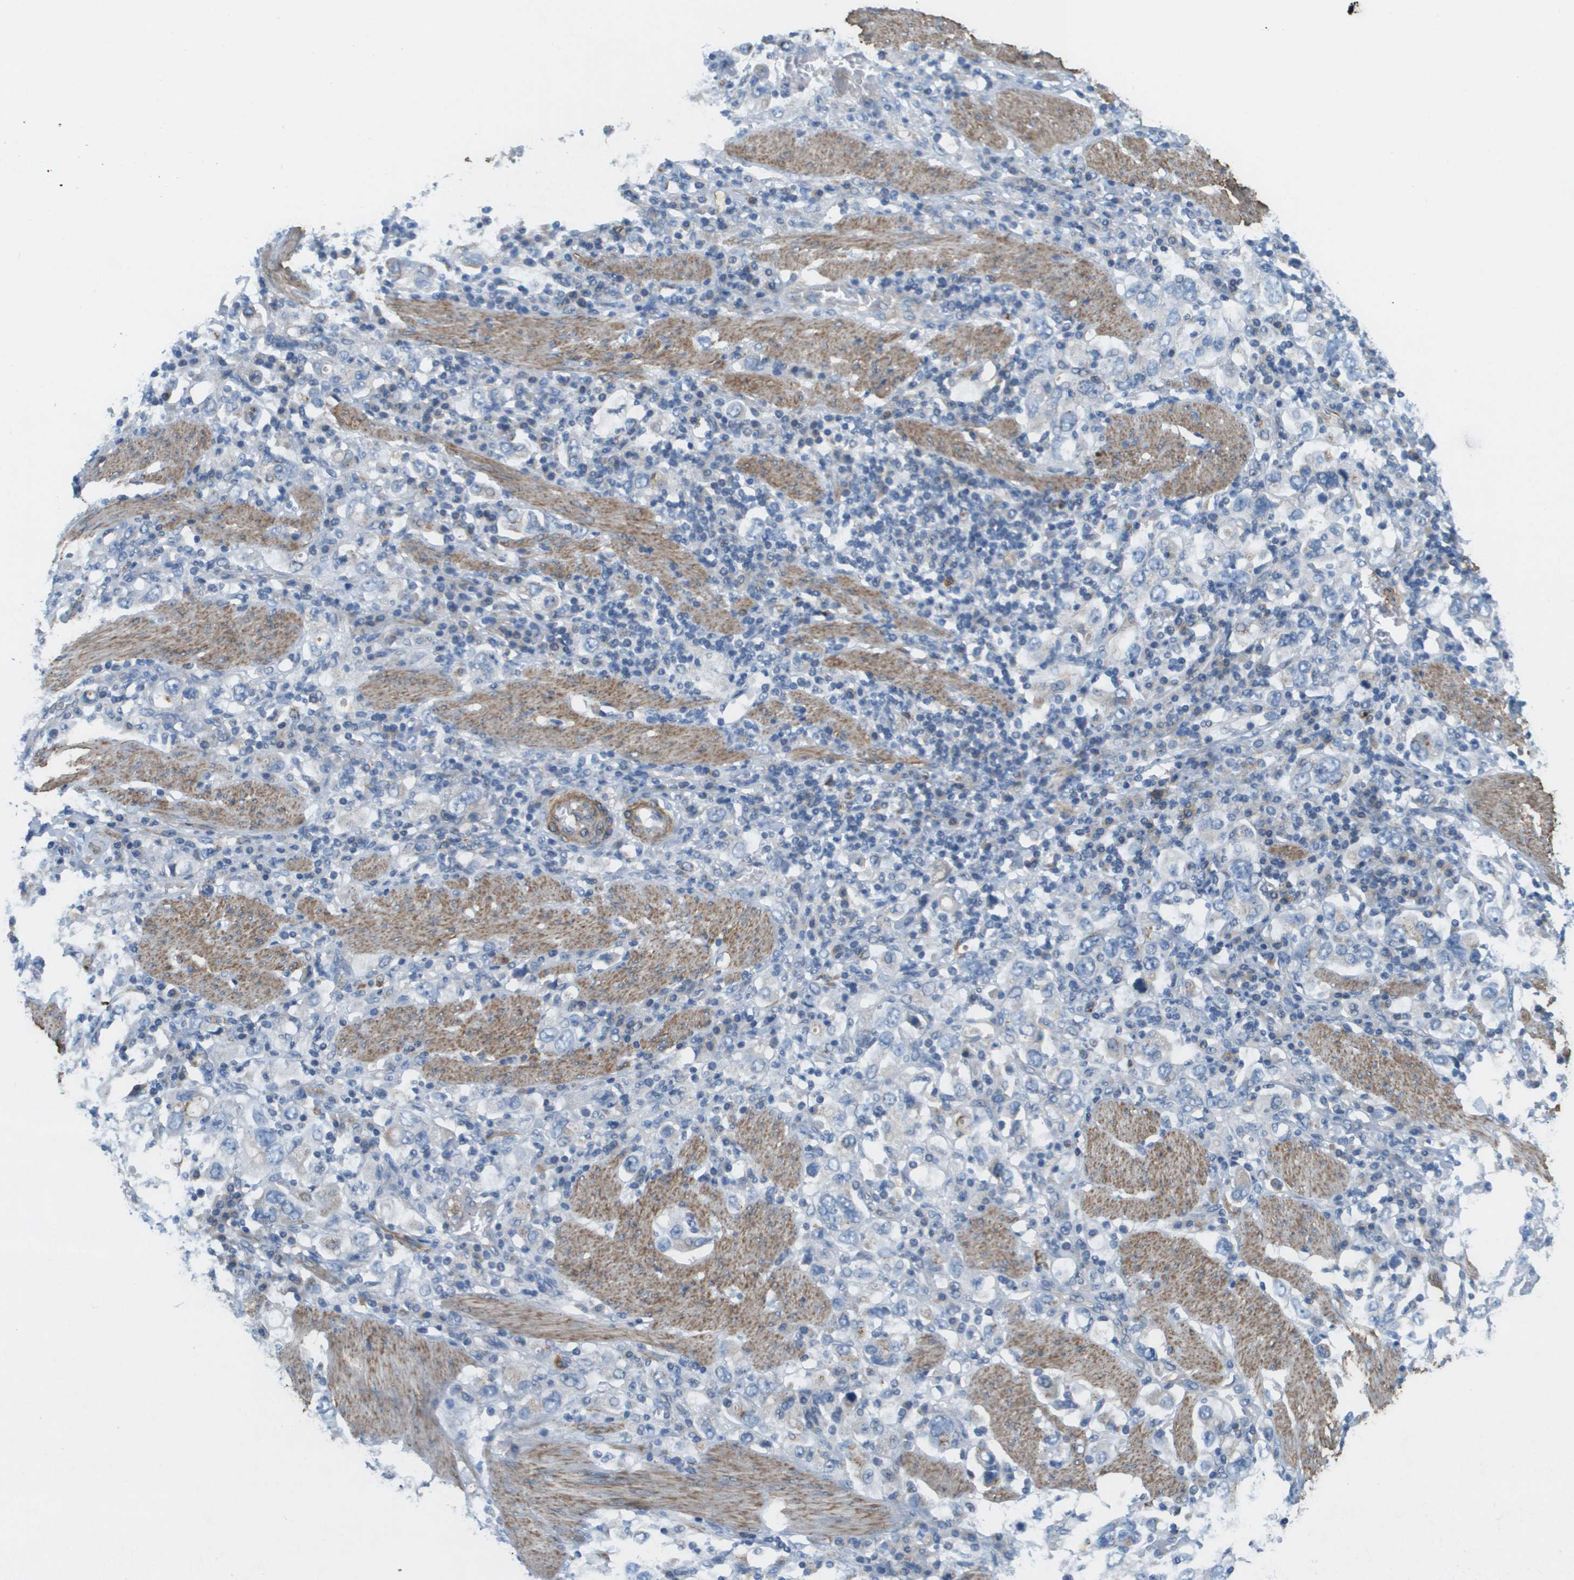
{"staining": {"intensity": "negative", "quantity": "none", "location": "none"}, "tissue": "stomach cancer", "cell_type": "Tumor cells", "image_type": "cancer", "snomed": [{"axis": "morphology", "description": "Adenocarcinoma, NOS"}, {"axis": "topography", "description": "Stomach, upper"}], "caption": "Immunohistochemistry (IHC) photomicrograph of neoplastic tissue: stomach adenocarcinoma stained with DAB reveals no significant protein expression in tumor cells.", "gene": "MYH11", "patient": {"sex": "male", "age": 62}}